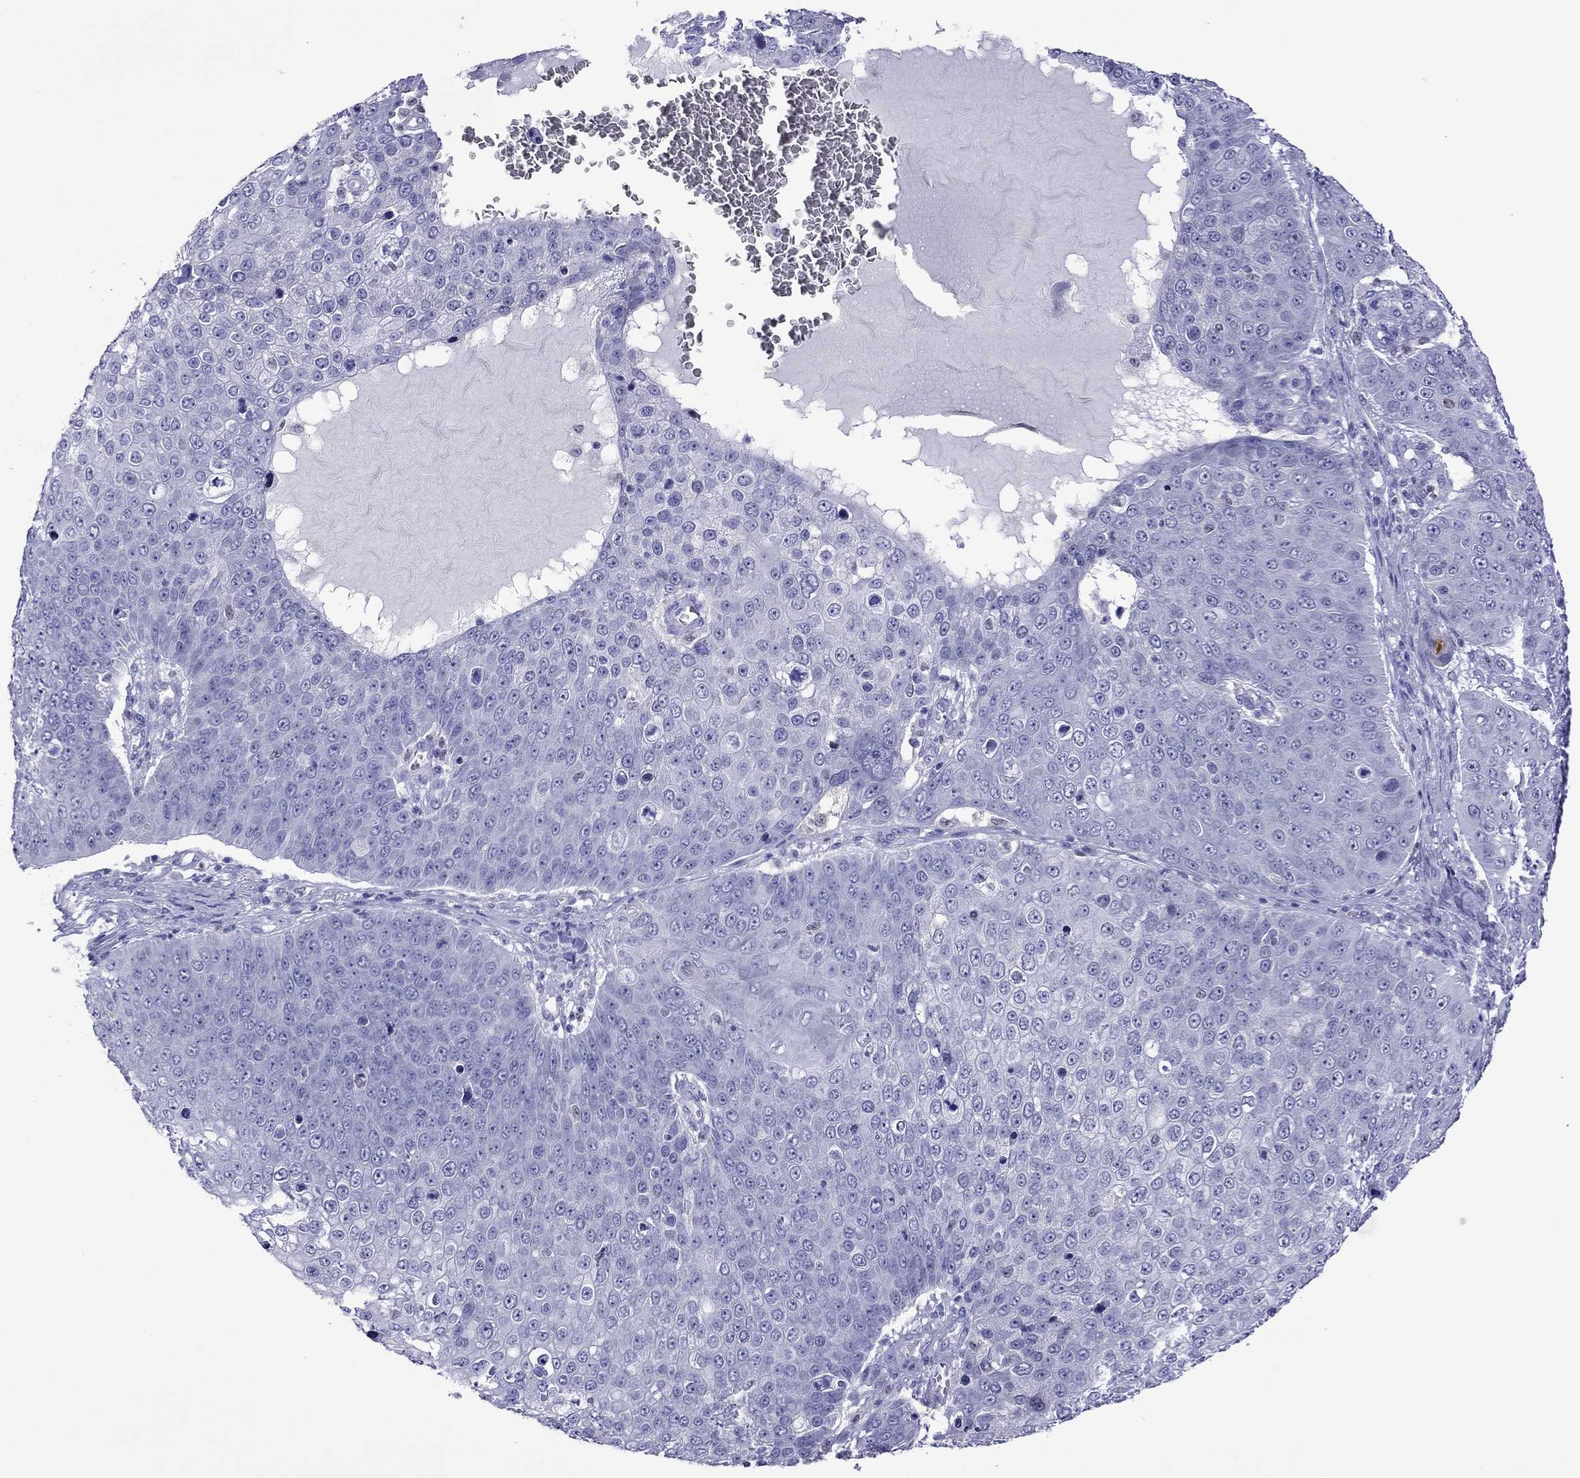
{"staining": {"intensity": "negative", "quantity": "none", "location": "none"}, "tissue": "skin cancer", "cell_type": "Tumor cells", "image_type": "cancer", "snomed": [{"axis": "morphology", "description": "Squamous cell carcinoma, NOS"}, {"axis": "topography", "description": "Skin"}], "caption": "Immunohistochemical staining of squamous cell carcinoma (skin) reveals no significant expression in tumor cells.", "gene": "MPZ", "patient": {"sex": "male", "age": 71}}